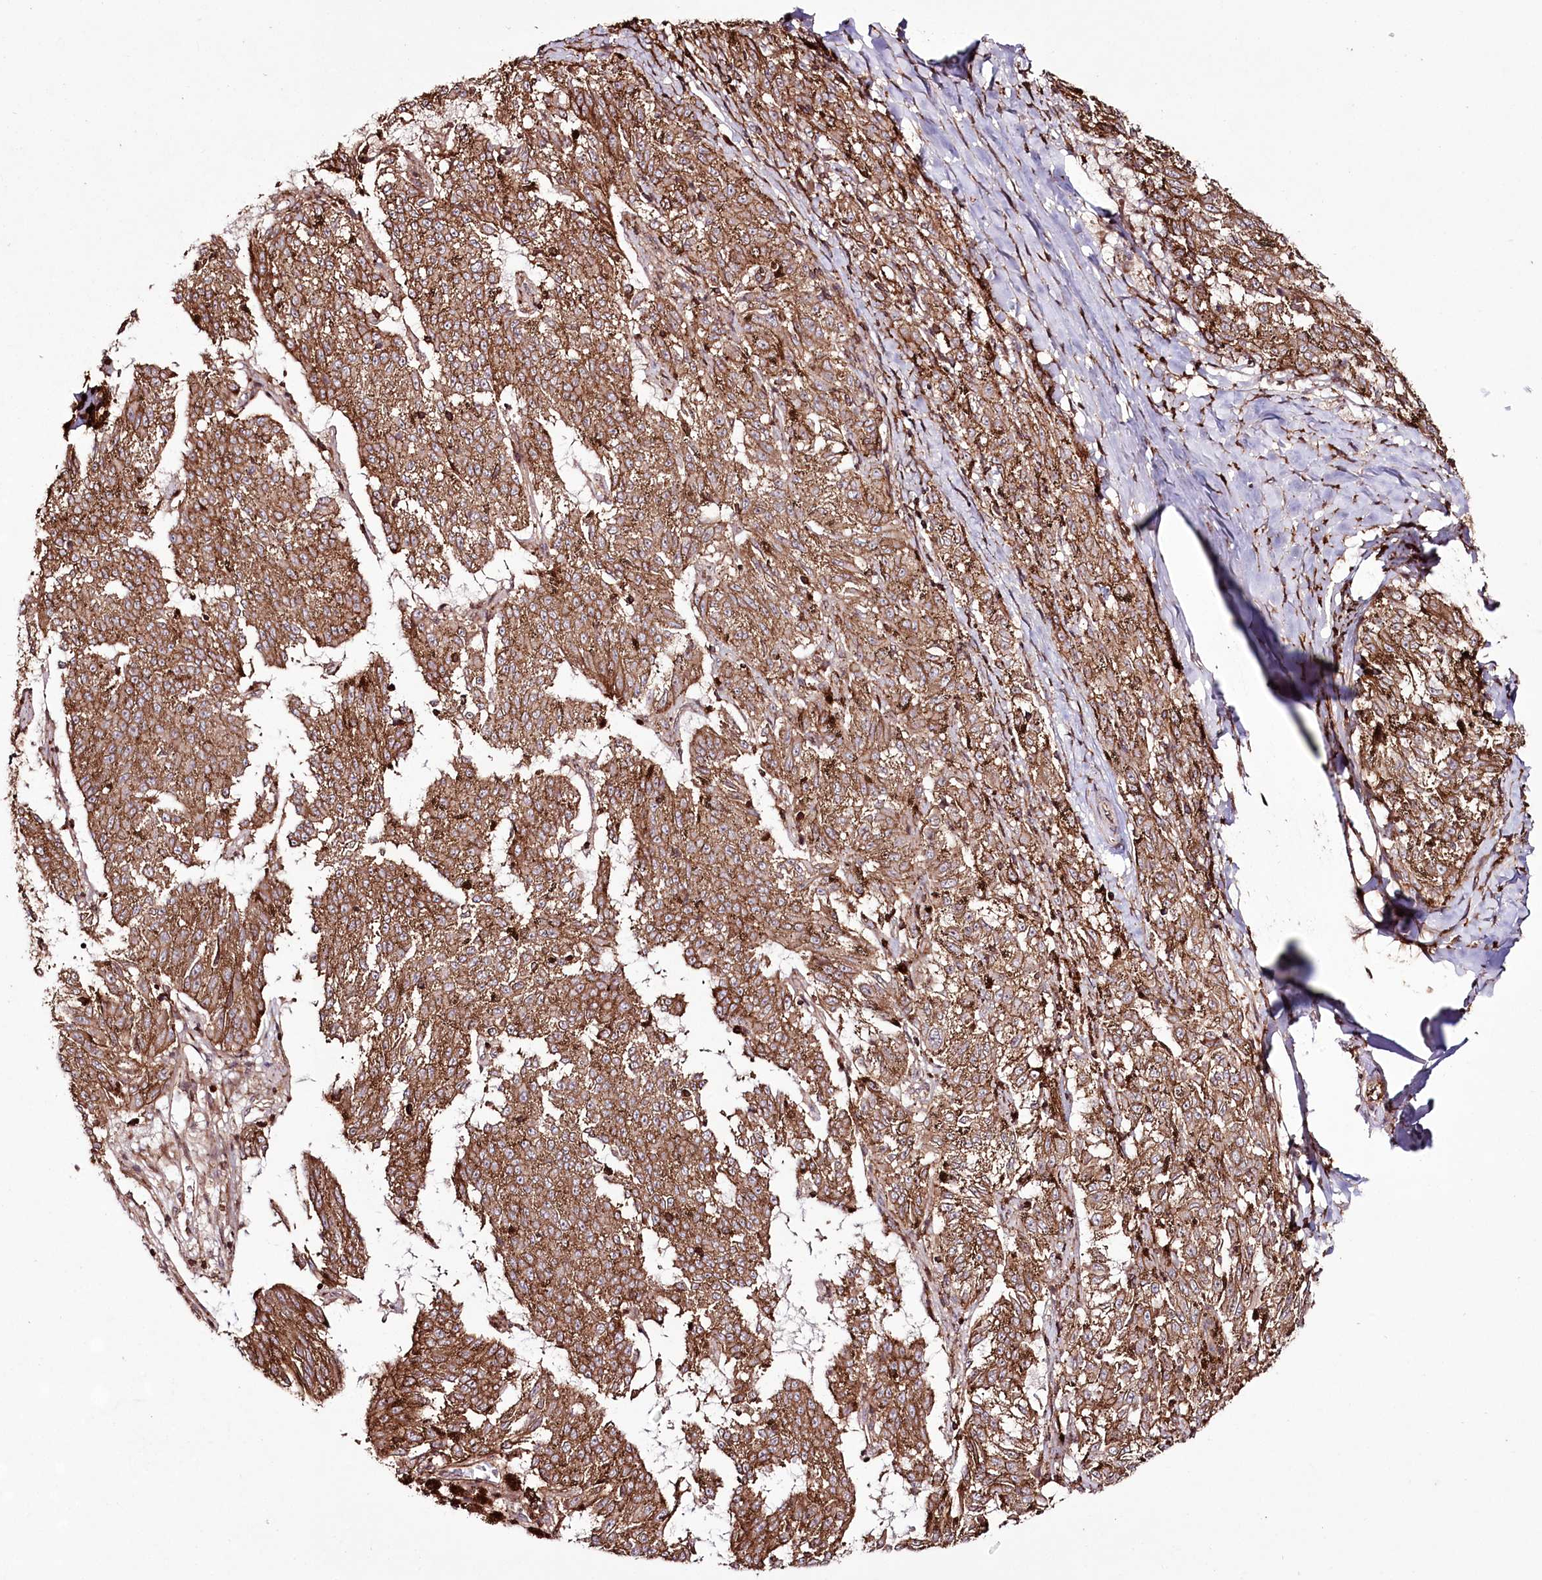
{"staining": {"intensity": "strong", "quantity": ">75%", "location": "cytoplasmic/membranous"}, "tissue": "melanoma", "cell_type": "Tumor cells", "image_type": "cancer", "snomed": [{"axis": "morphology", "description": "Malignant melanoma, NOS"}, {"axis": "topography", "description": "Skin"}], "caption": "This is a photomicrograph of immunohistochemistry staining of melanoma, which shows strong staining in the cytoplasmic/membranous of tumor cells.", "gene": "DHX29", "patient": {"sex": "female", "age": 72}}